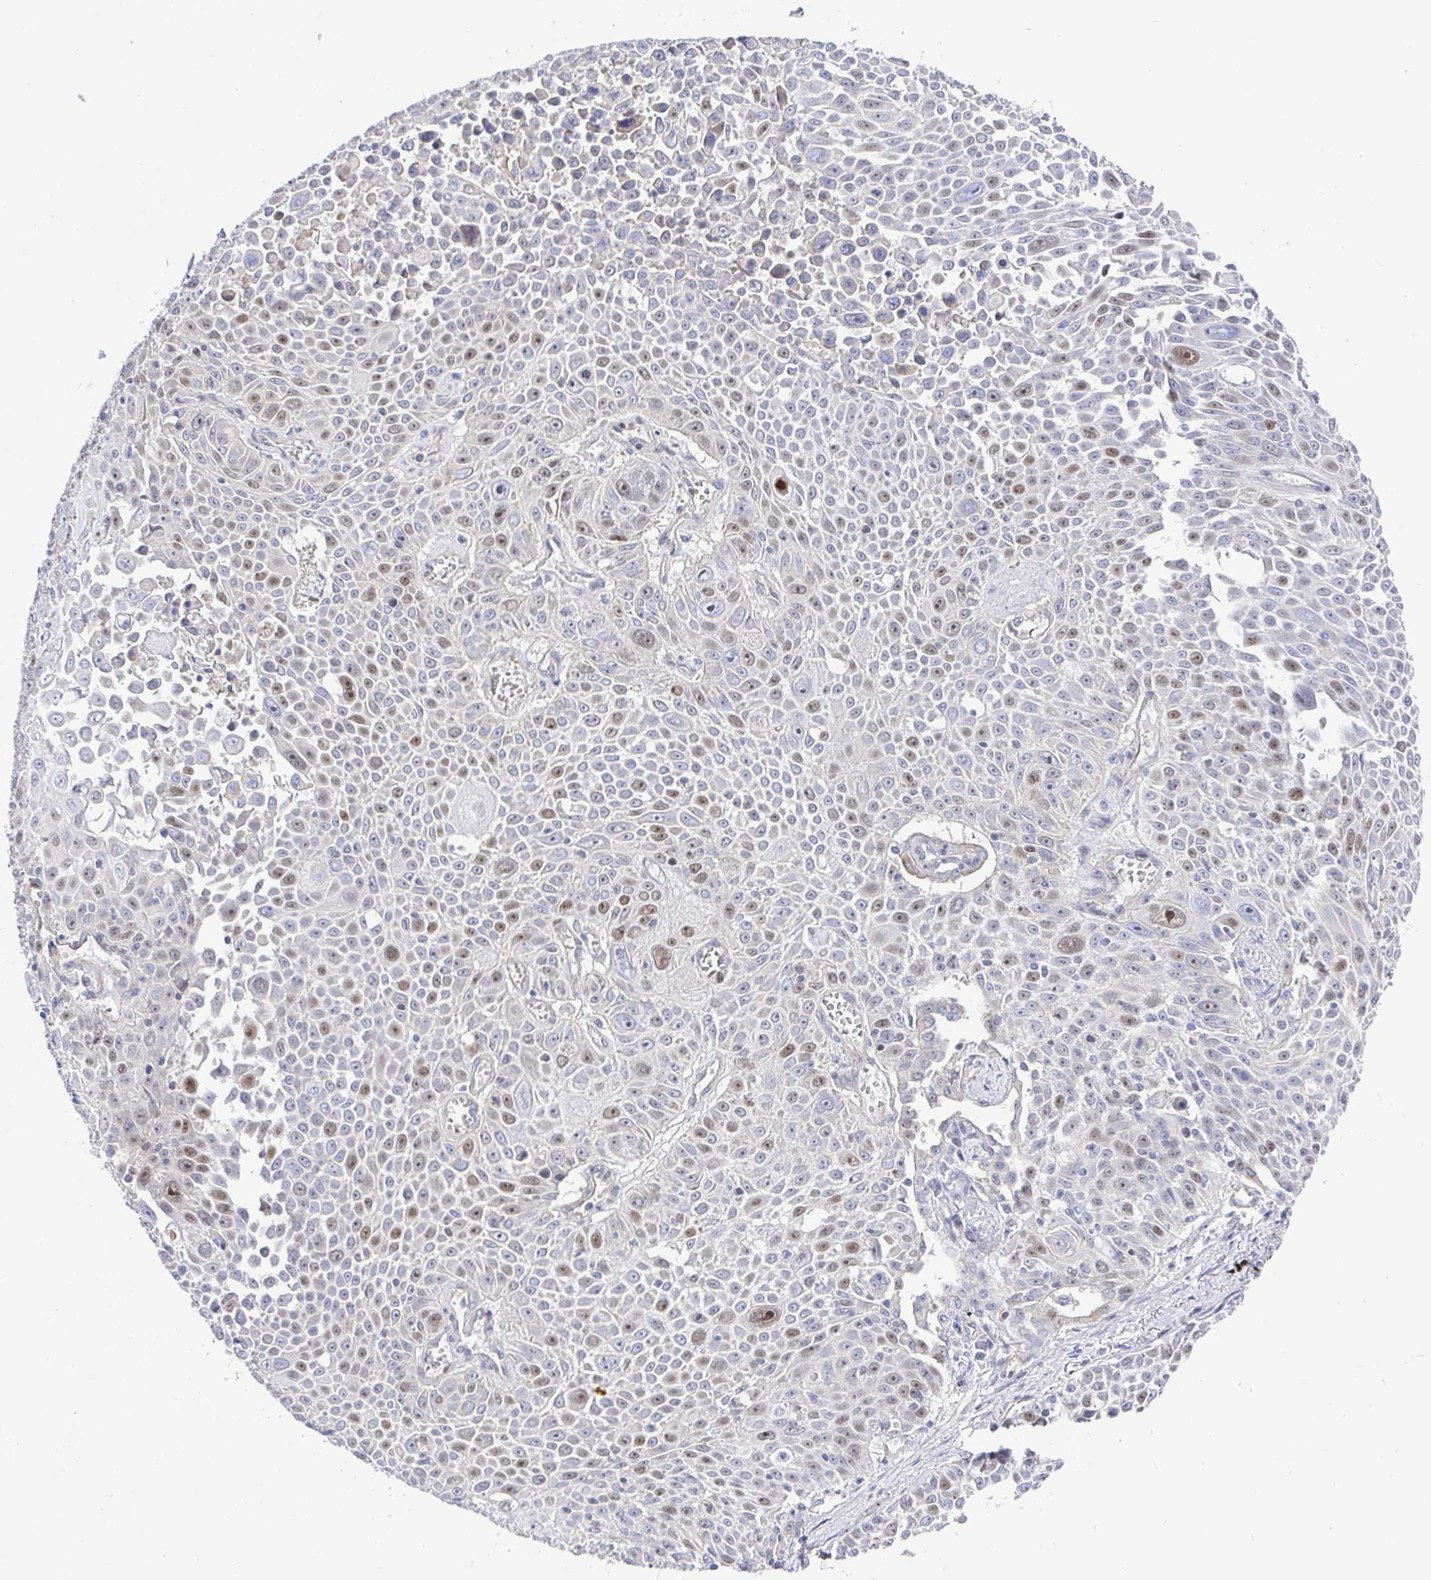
{"staining": {"intensity": "moderate", "quantity": "25%-75%", "location": "nuclear"}, "tissue": "lung cancer", "cell_type": "Tumor cells", "image_type": "cancer", "snomed": [{"axis": "morphology", "description": "Squamous cell carcinoma, NOS"}, {"axis": "morphology", "description": "Squamous cell carcinoma, metastatic, NOS"}, {"axis": "topography", "description": "Lymph node"}, {"axis": "topography", "description": "Lung"}], "caption": "Immunohistochemical staining of human lung cancer exhibits moderate nuclear protein expression in about 25%-75% of tumor cells. Ihc stains the protein in brown and the nuclei are stained blue.", "gene": "TIMELESS", "patient": {"sex": "female", "age": 62}}